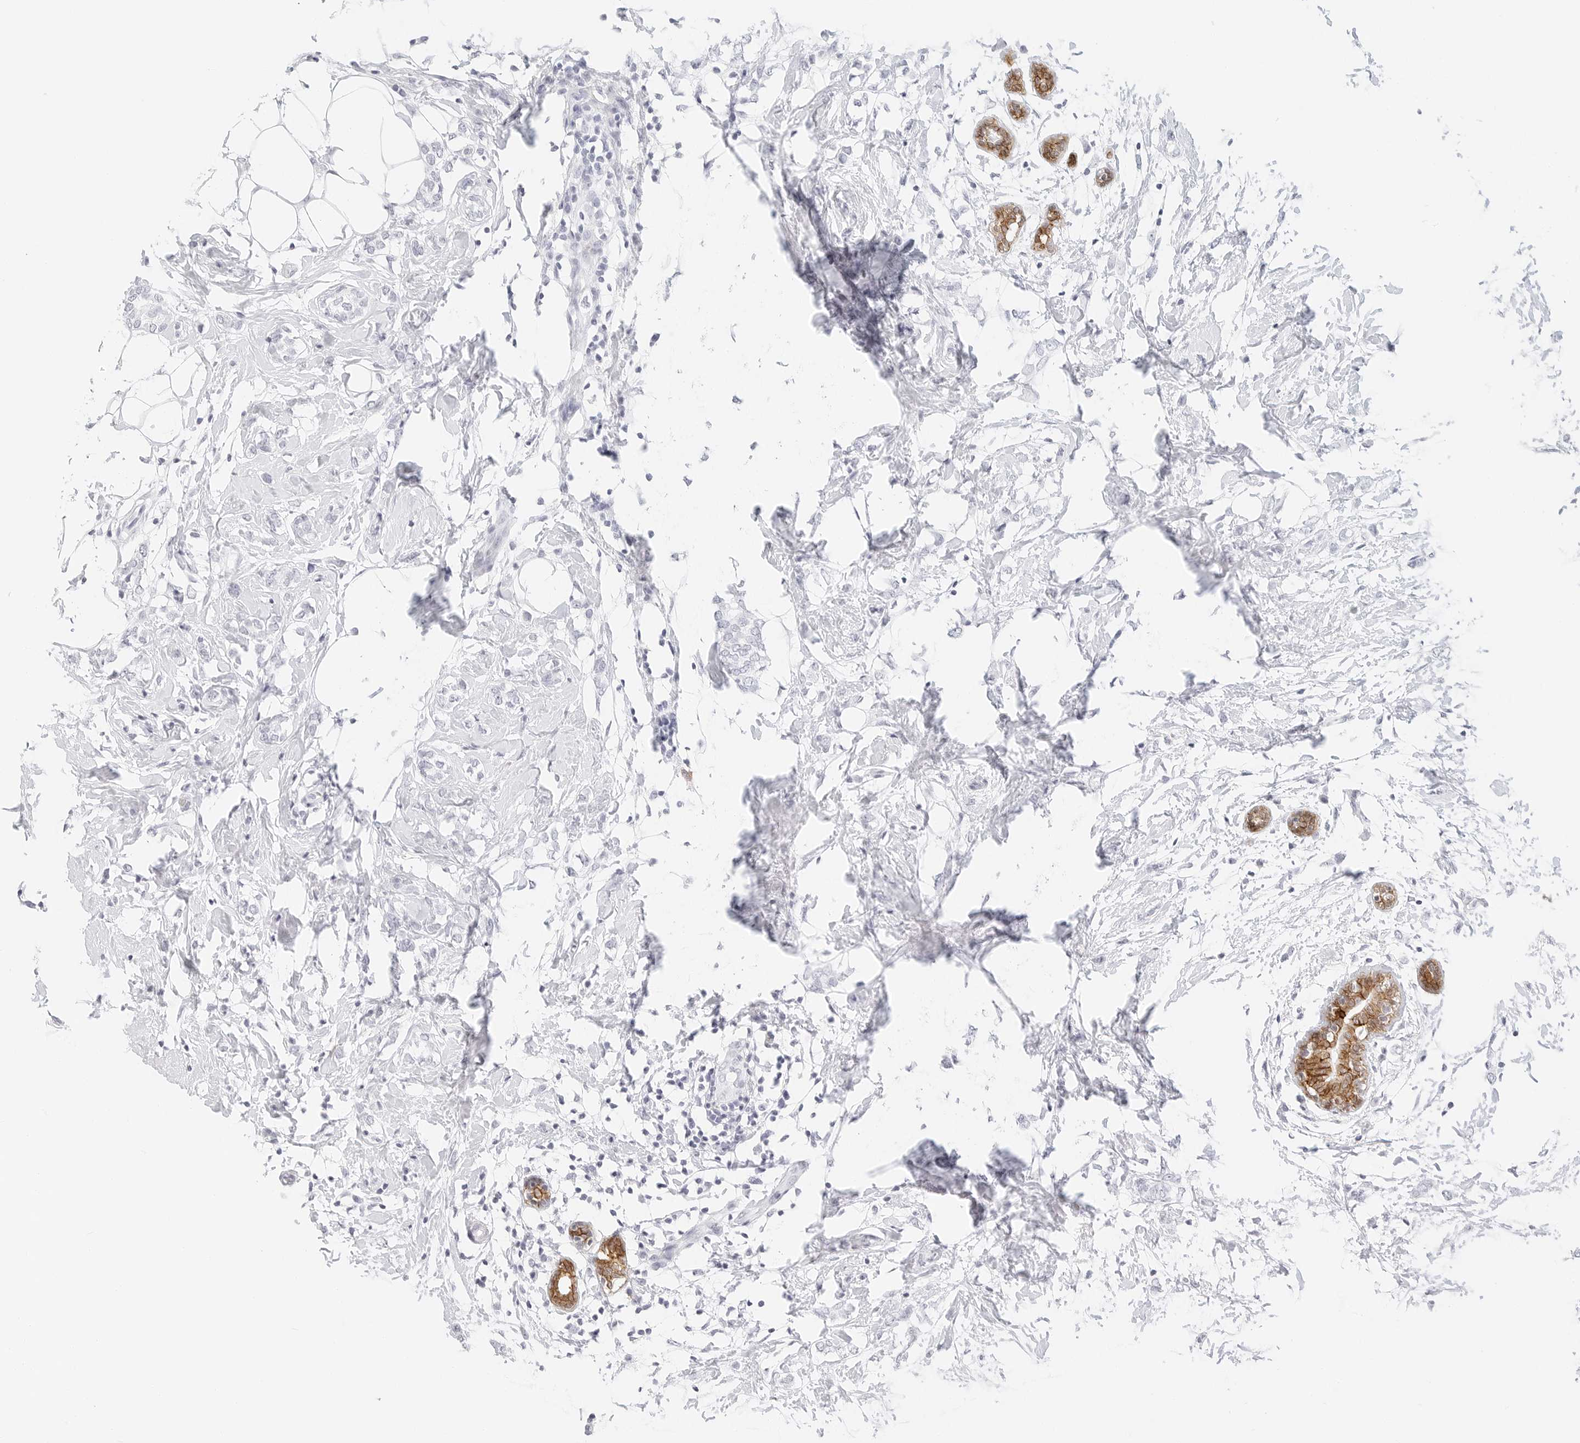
{"staining": {"intensity": "negative", "quantity": "none", "location": "none"}, "tissue": "breast cancer", "cell_type": "Tumor cells", "image_type": "cancer", "snomed": [{"axis": "morphology", "description": "Normal tissue, NOS"}, {"axis": "morphology", "description": "Lobular carcinoma"}, {"axis": "topography", "description": "Breast"}], "caption": "There is no significant staining in tumor cells of breast cancer.", "gene": "CDH1", "patient": {"sex": "female", "age": 47}}